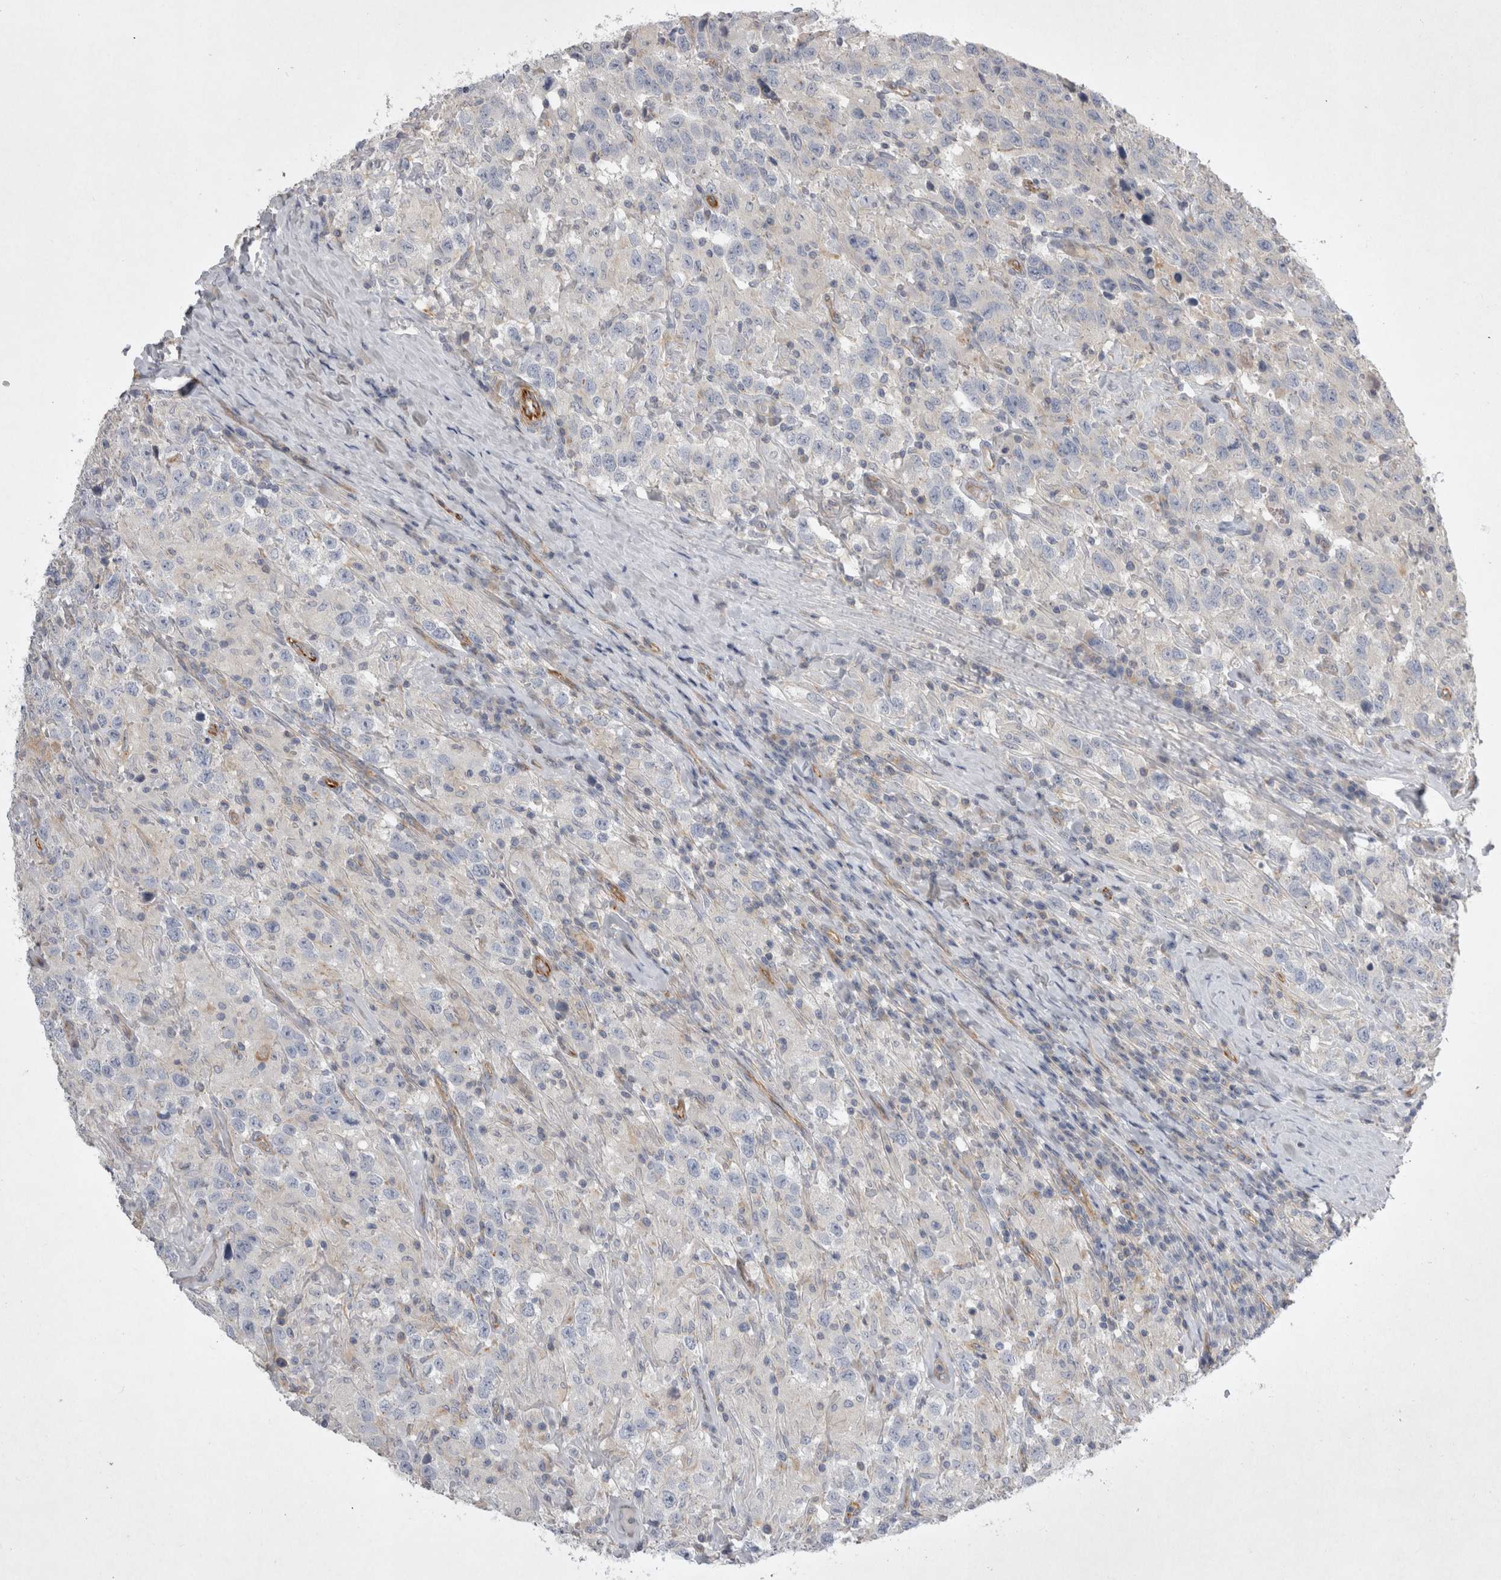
{"staining": {"intensity": "negative", "quantity": "none", "location": "none"}, "tissue": "testis cancer", "cell_type": "Tumor cells", "image_type": "cancer", "snomed": [{"axis": "morphology", "description": "Seminoma, NOS"}, {"axis": "topography", "description": "Testis"}], "caption": "Histopathology image shows no significant protein expression in tumor cells of testis seminoma.", "gene": "STRADB", "patient": {"sex": "male", "age": 41}}